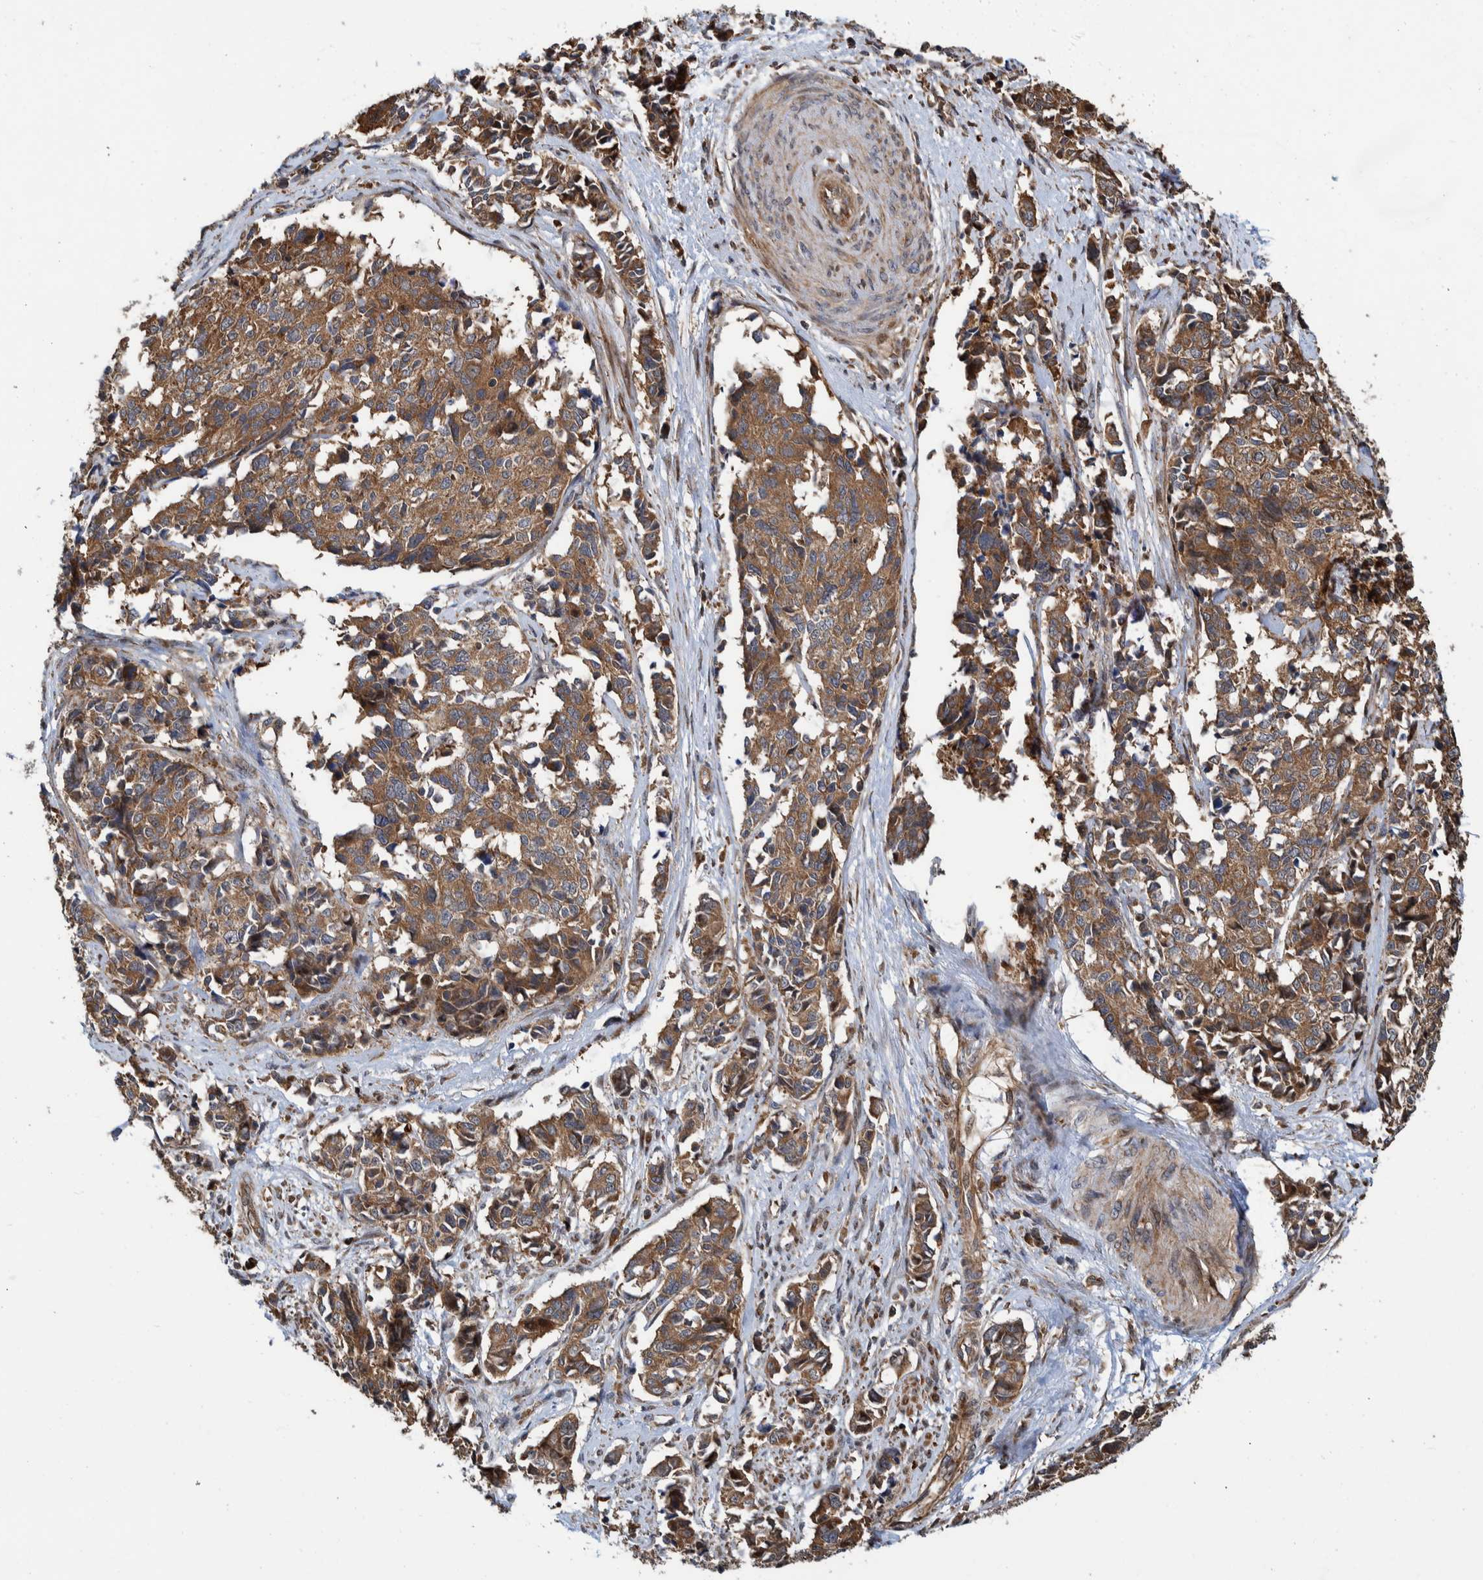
{"staining": {"intensity": "moderate", "quantity": ">75%", "location": "cytoplasmic/membranous"}, "tissue": "cervical cancer", "cell_type": "Tumor cells", "image_type": "cancer", "snomed": [{"axis": "morphology", "description": "Normal tissue, NOS"}, {"axis": "morphology", "description": "Squamous cell carcinoma, NOS"}, {"axis": "topography", "description": "Cervix"}], "caption": "Tumor cells display moderate cytoplasmic/membranous expression in approximately >75% of cells in cervical squamous cell carcinoma.", "gene": "CCDC57", "patient": {"sex": "female", "age": 35}}